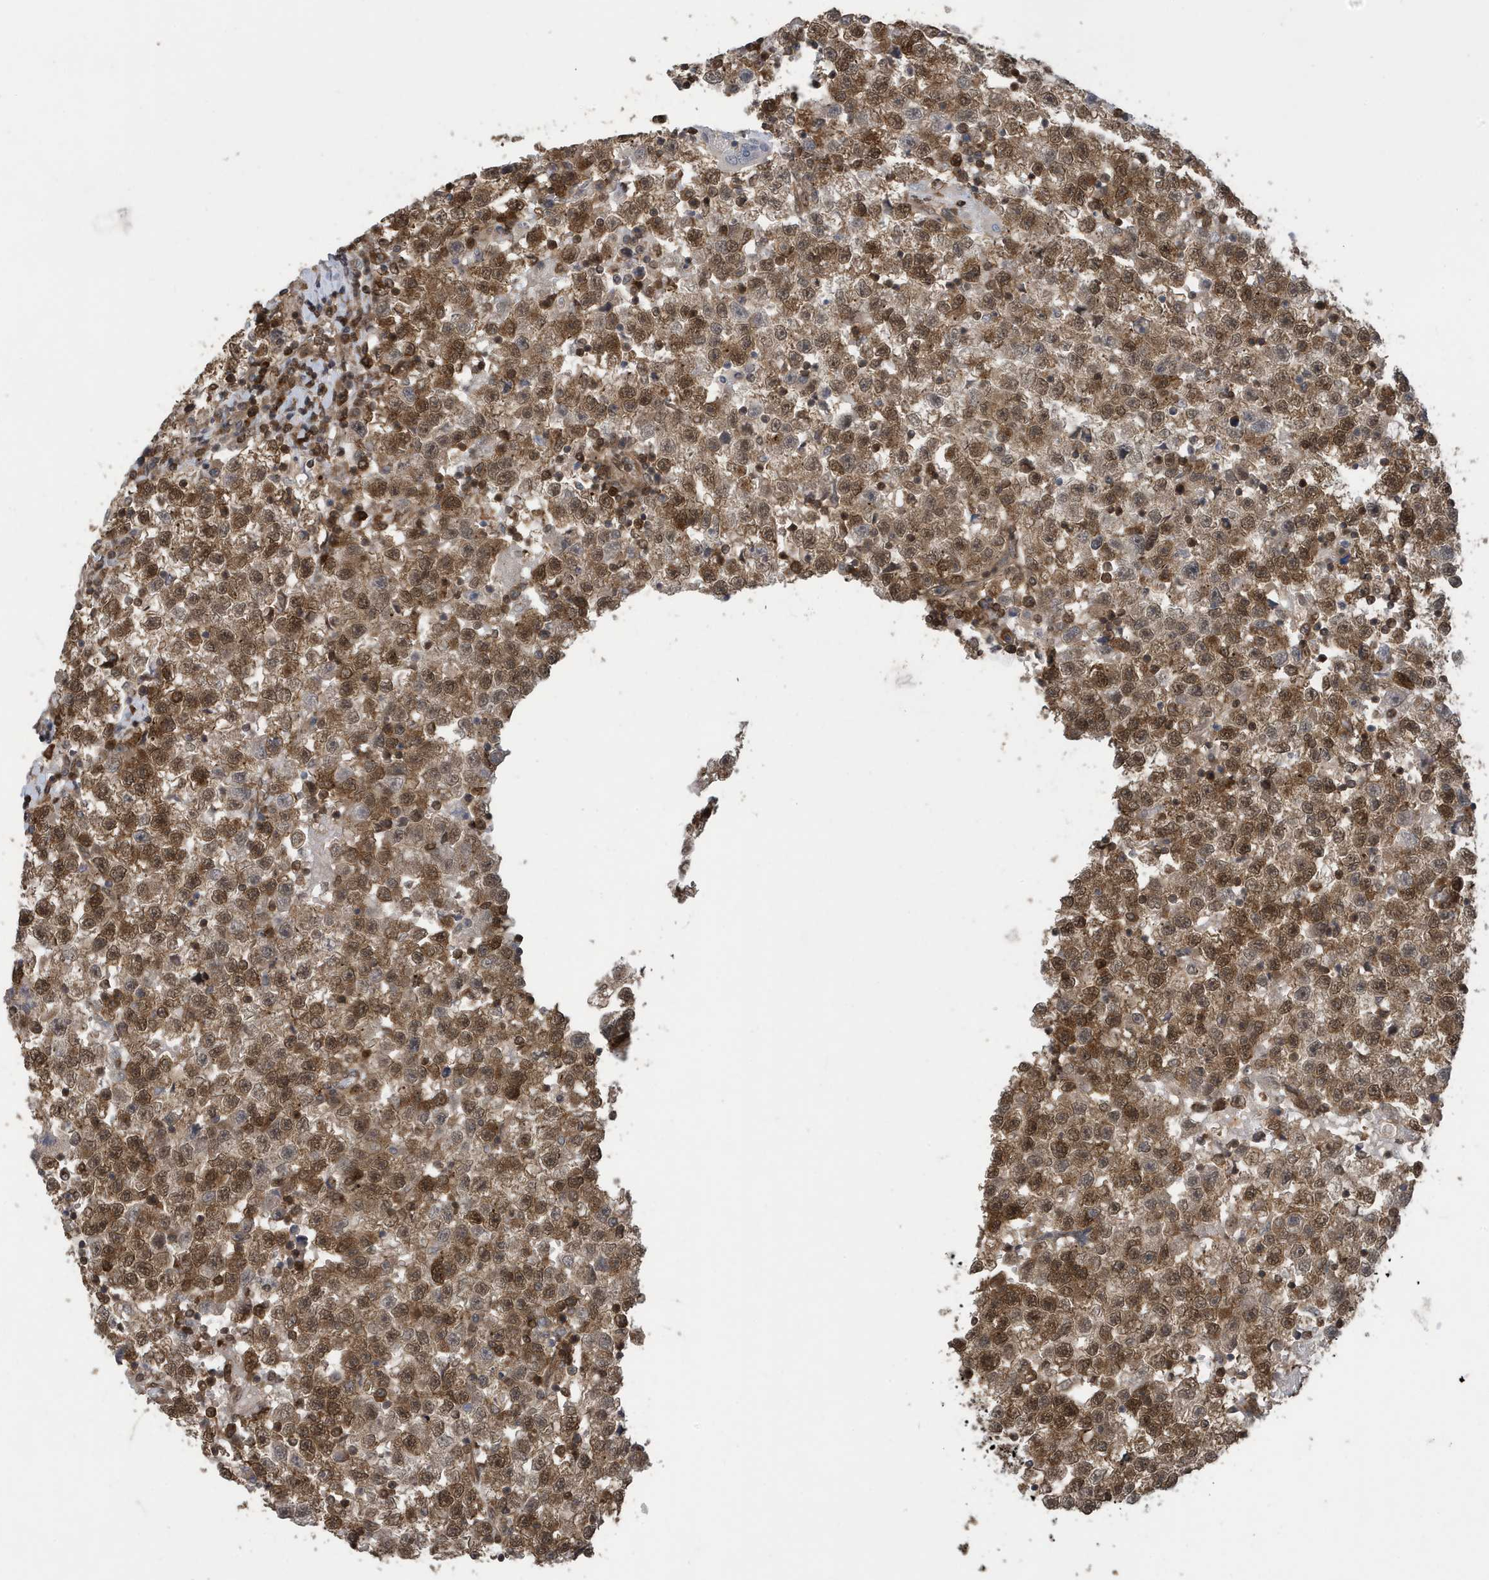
{"staining": {"intensity": "moderate", "quantity": ">75%", "location": "cytoplasmic/membranous,nuclear"}, "tissue": "testis cancer", "cell_type": "Tumor cells", "image_type": "cancer", "snomed": [{"axis": "morphology", "description": "Seminoma, NOS"}, {"axis": "topography", "description": "Testis"}], "caption": "Testis cancer (seminoma) tissue displays moderate cytoplasmic/membranous and nuclear staining in about >75% of tumor cells, visualized by immunohistochemistry. (DAB (3,3'-diaminobenzidine) = brown stain, brightfield microscopy at high magnification).", "gene": "UBQLN1", "patient": {"sex": "male", "age": 22}}